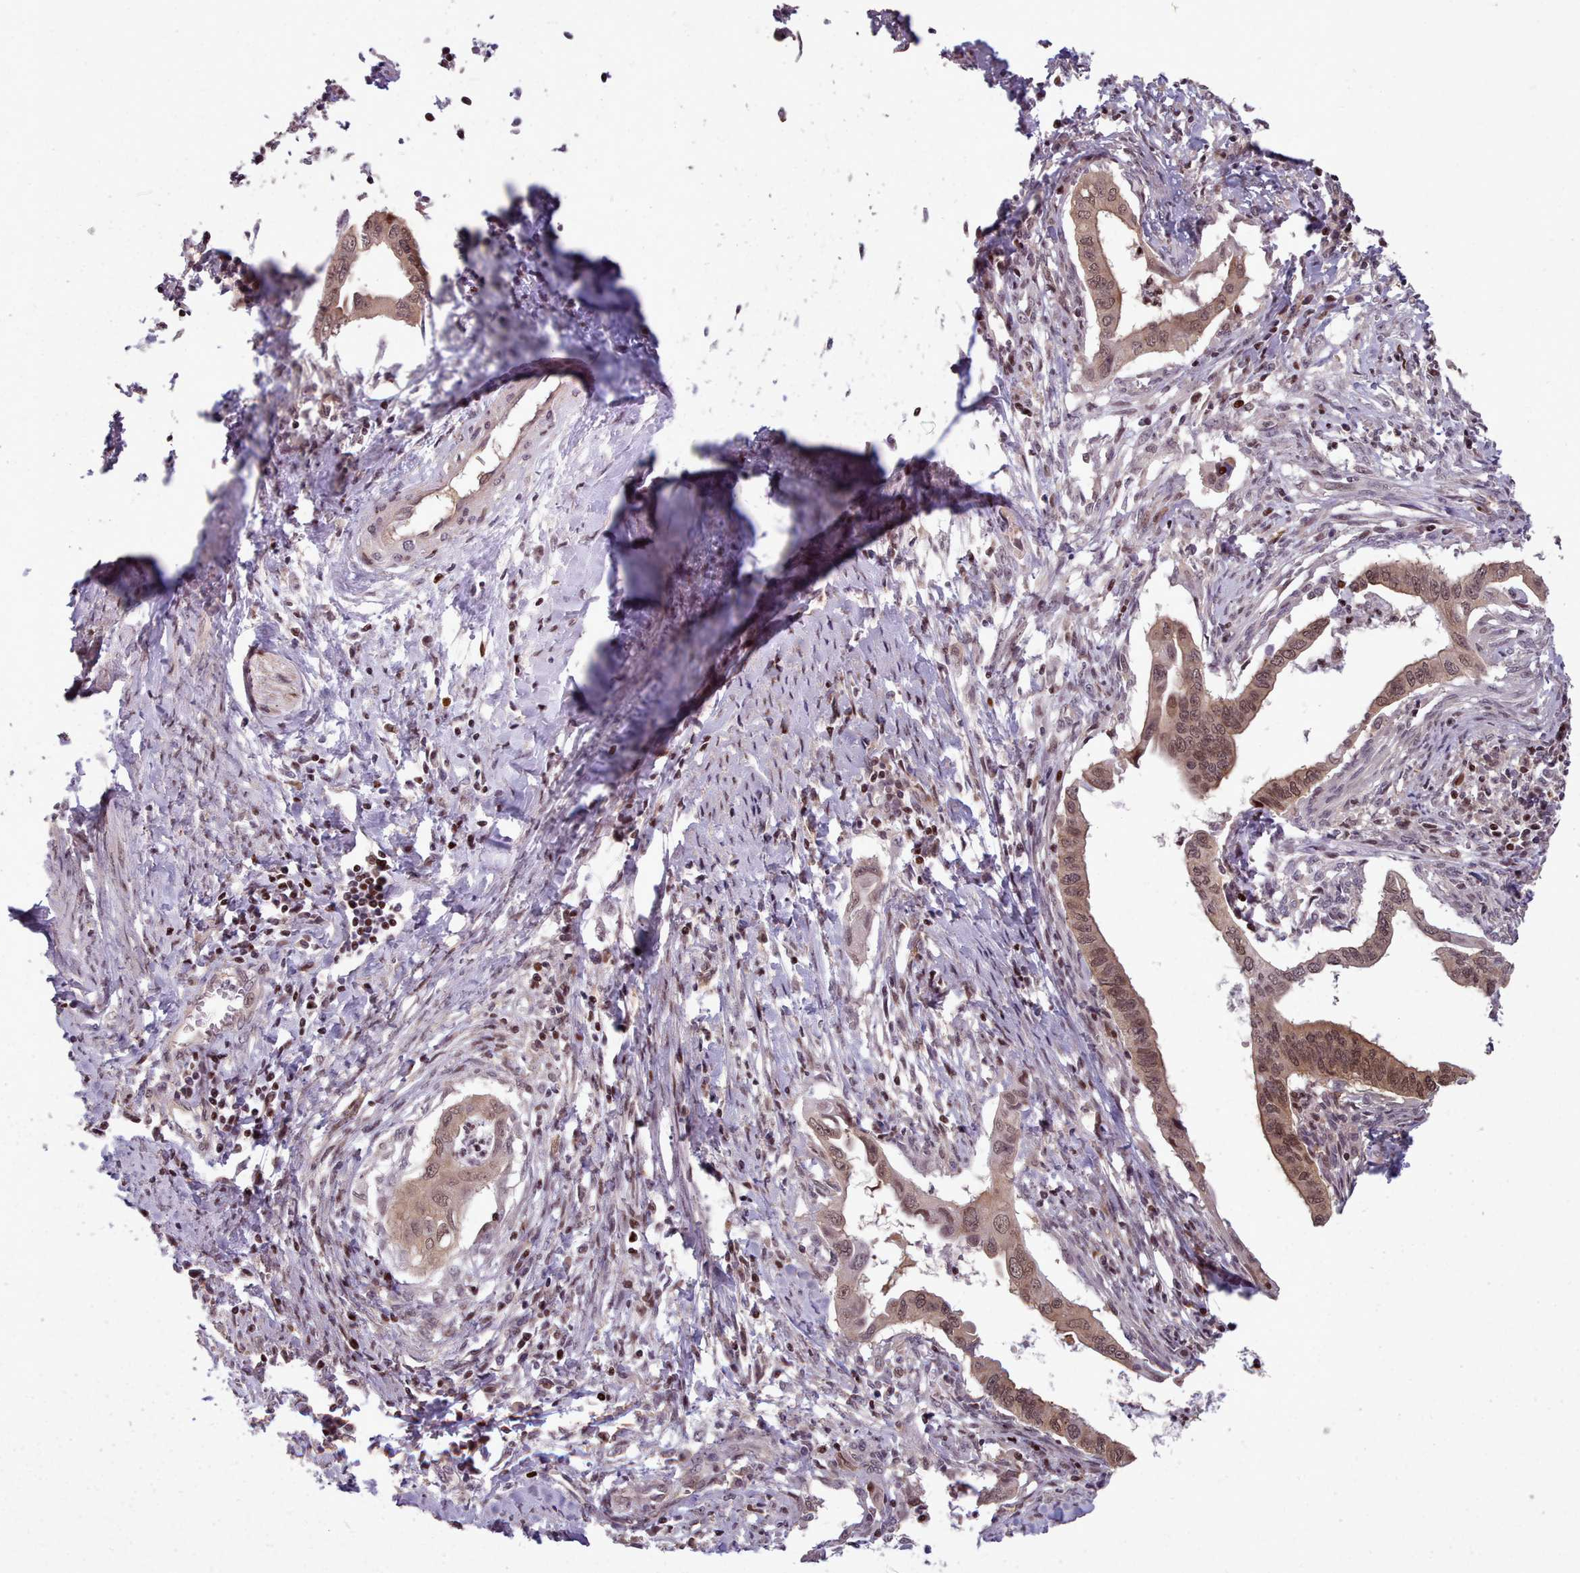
{"staining": {"intensity": "moderate", "quantity": ">75%", "location": "cytoplasmic/membranous,nuclear"}, "tissue": "cervical cancer", "cell_type": "Tumor cells", "image_type": "cancer", "snomed": [{"axis": "morphology", "description": "Adenocarcinoma, NOS"}, {"axis": "topography", "description": "Cervix"}], "caption": "Cervical cancer (adenocarcinoma) stained with a brown dye exhibits moderate cytoplasmic/membranous and nuclear positive positivity in about >75% of tumor cells.", "gene": "ENSA", "patient": {"sex": "female", "age": 42}}